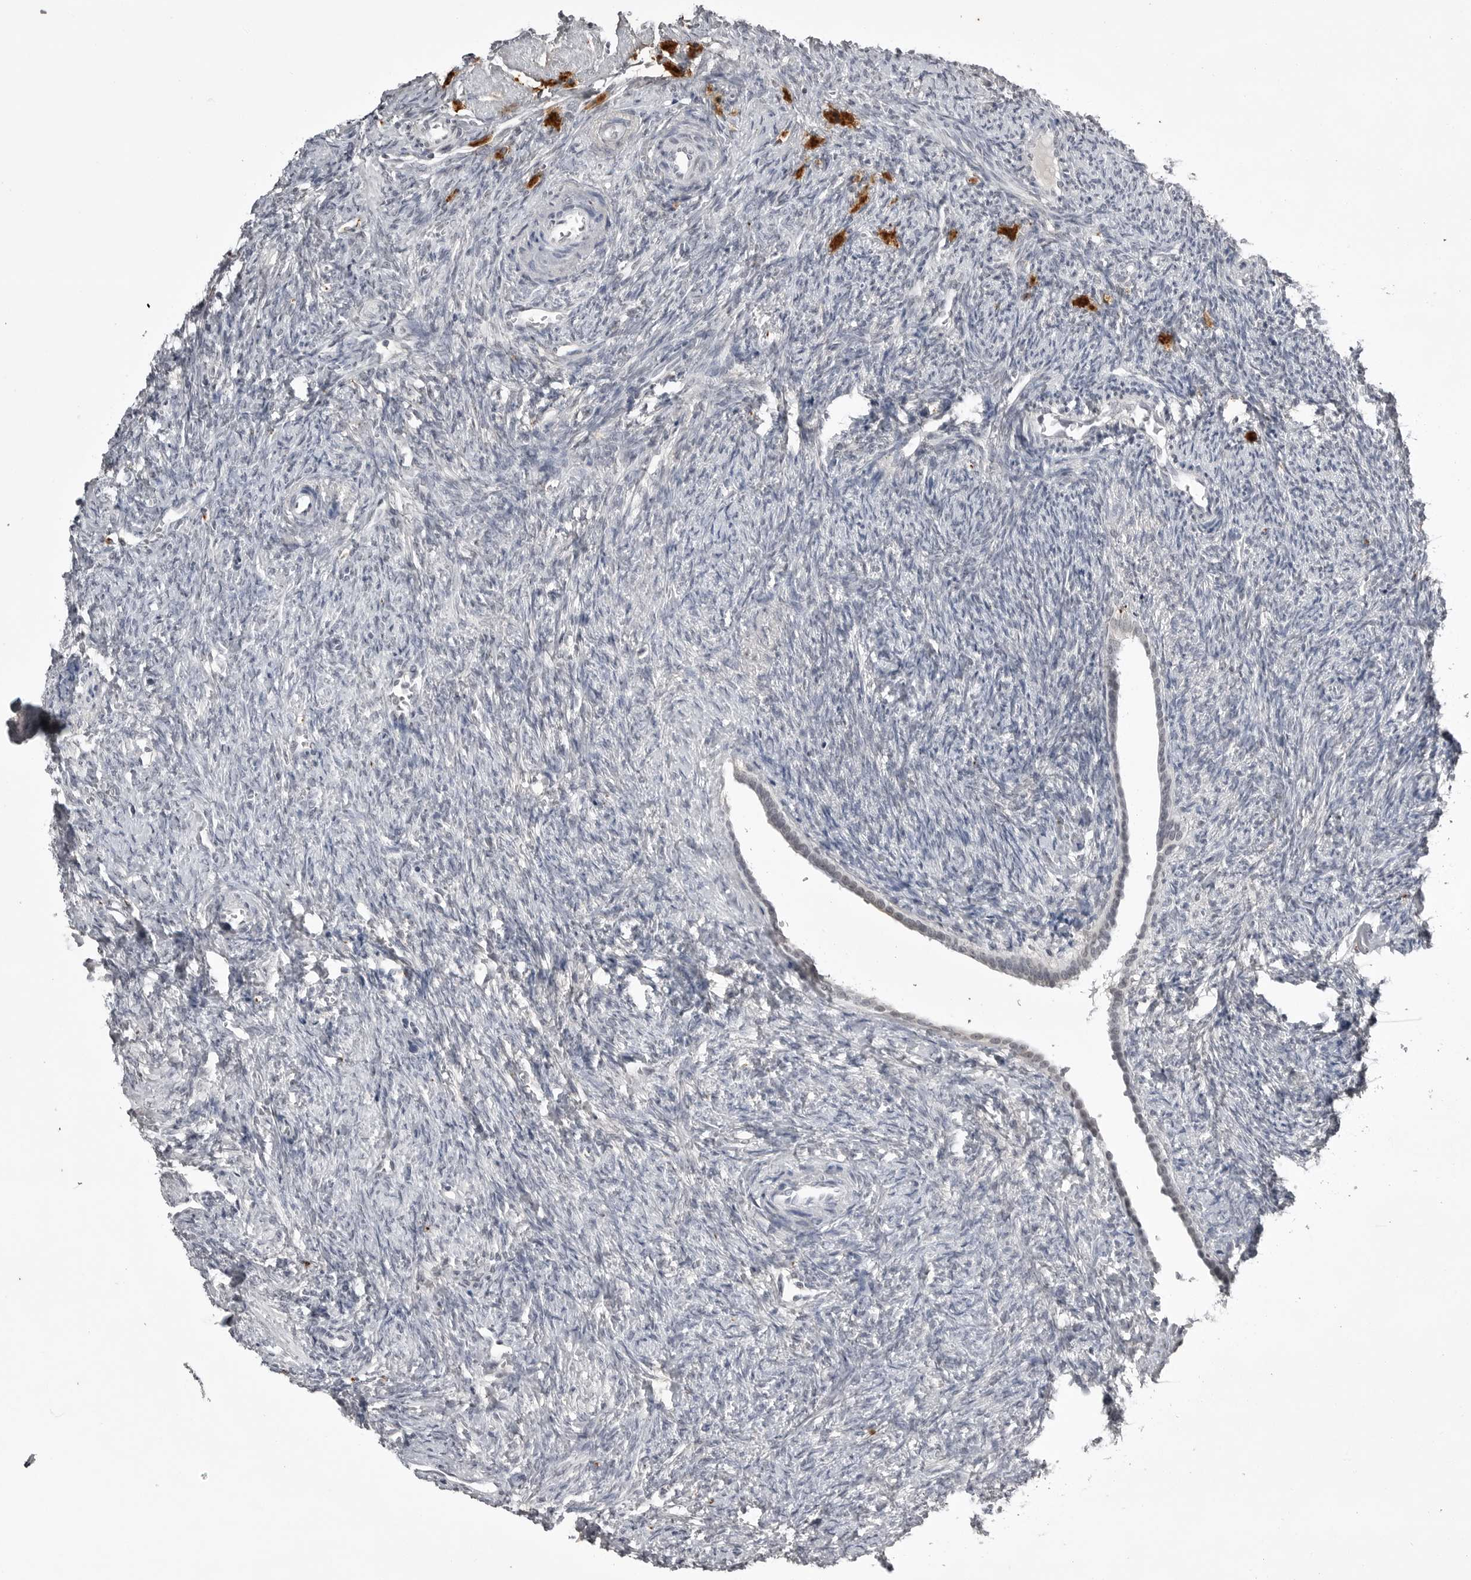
{"staining": {"intensity": "negative", "quantity": "none", "location": "none"}, "tissue": "ovary", "cell_type": "Ovarian stroma cells", "image_type": "normal", "snomed": [{"axis": "morphology", "description": "Normal tissue, NOS"}, {"axis": "topography", "description": "Ovary"}], "caption": "The histopathology image shows no significant positivity in ovarian stroma cells of ovary.", "gene": "RRM1", "patient": {"sex": "female", "age": 41}}